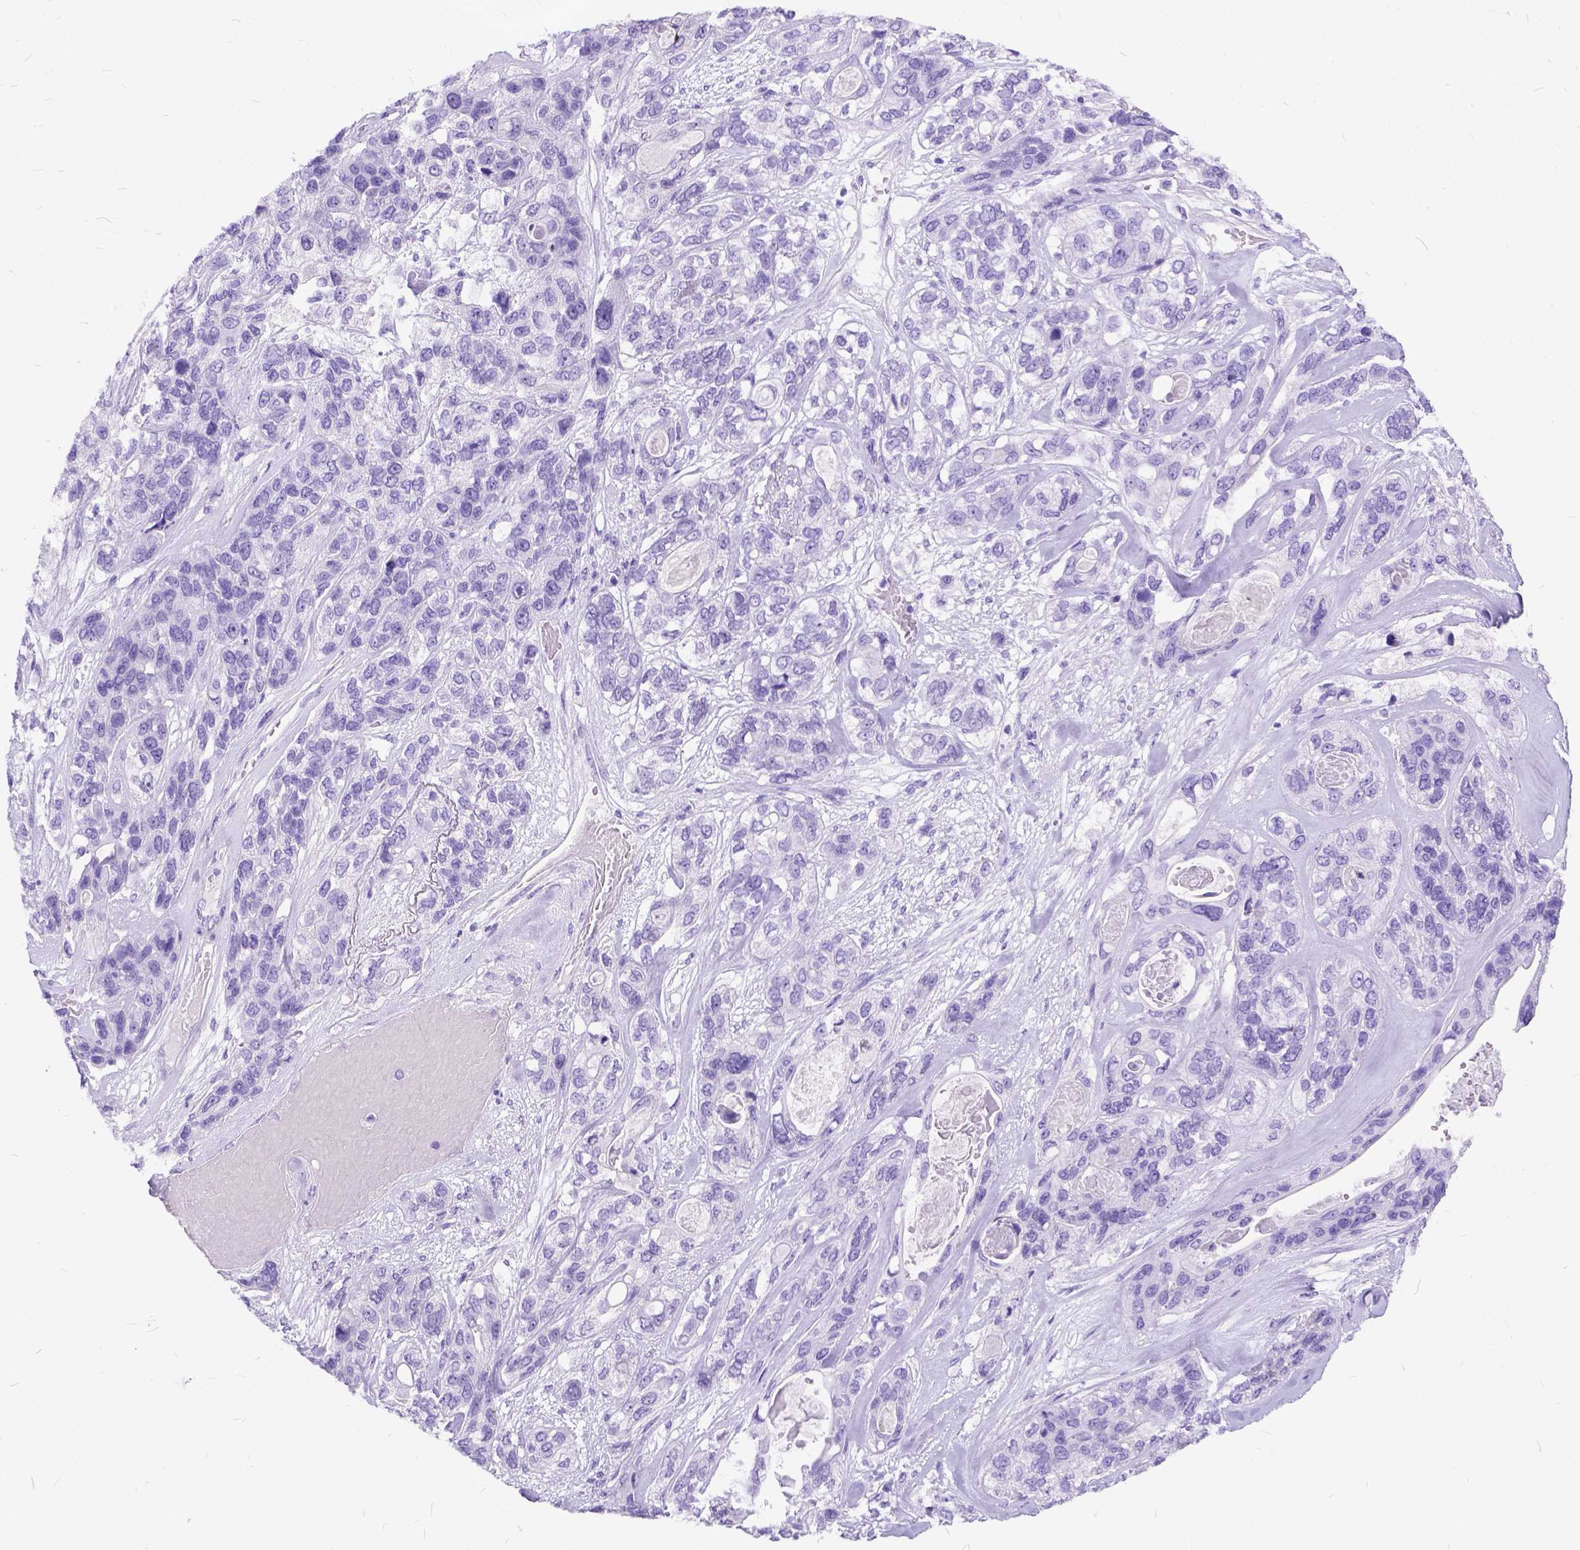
{"staining": {"intensity": "negative", "quantity": "none", "location": "none"}, "tissue": "lung cancer", "cell_type": "Tumor cells", "image_type": "cancer", "snomed": [{"axis": "morphology", "description": "Squamous cell carcinoma, NOS"}, {"axis": "topography", "description": "Lung"}], "caption": "High magnification brightfield microscopy of squamous cell carcinoma (lung) stained with DAB (3,3'-diaminobenzidine) (brown) and counterstained with hematoxylin (blue): tumor cells show no significant expression.", "gene": "C1QTNF3", "patient": {"sex": "female", "age": 70}}